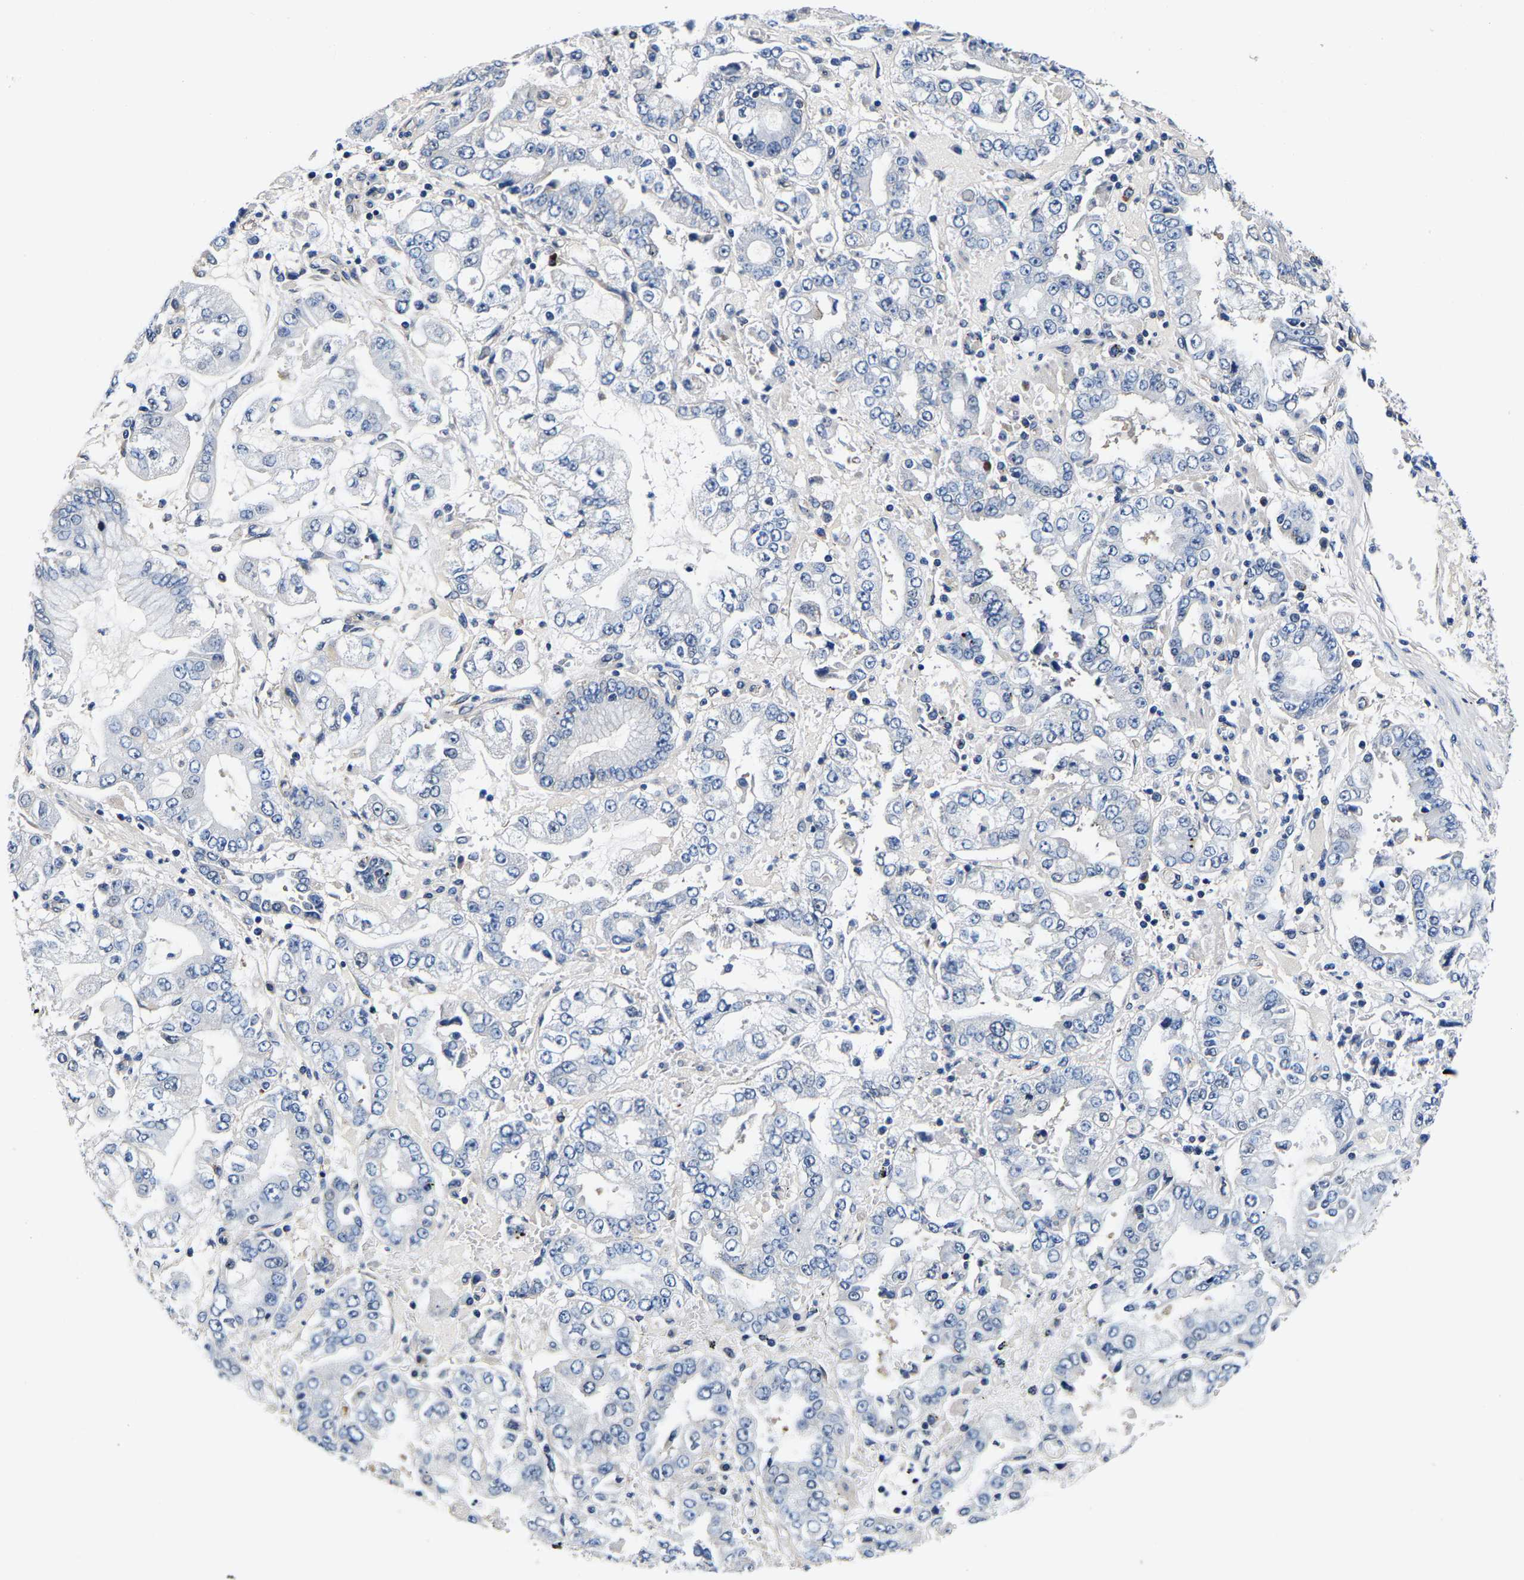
{"staining": {"intensity": "negative", "quantity": "none", "location": "none"}, "tissue": "stomach cancer", "cell_type": "Tumor cells", "image_type": "cancer", "snomed": [{"axis": "morphology", "description": "Adenocarcinoma, NOS"}, {"axis": "topography", "description": "Stomach"}], "caption": "An IHC histopathology image of adenocarcinoma (stomach) is shown. There is no staining in tumor cells of adenocarcinoma (stomach). (Immunohistochemistry, brightfield microscopy, high magnification).", "gene": "SH3GLB1", "patient": {"sex": "male", "age": 76}}